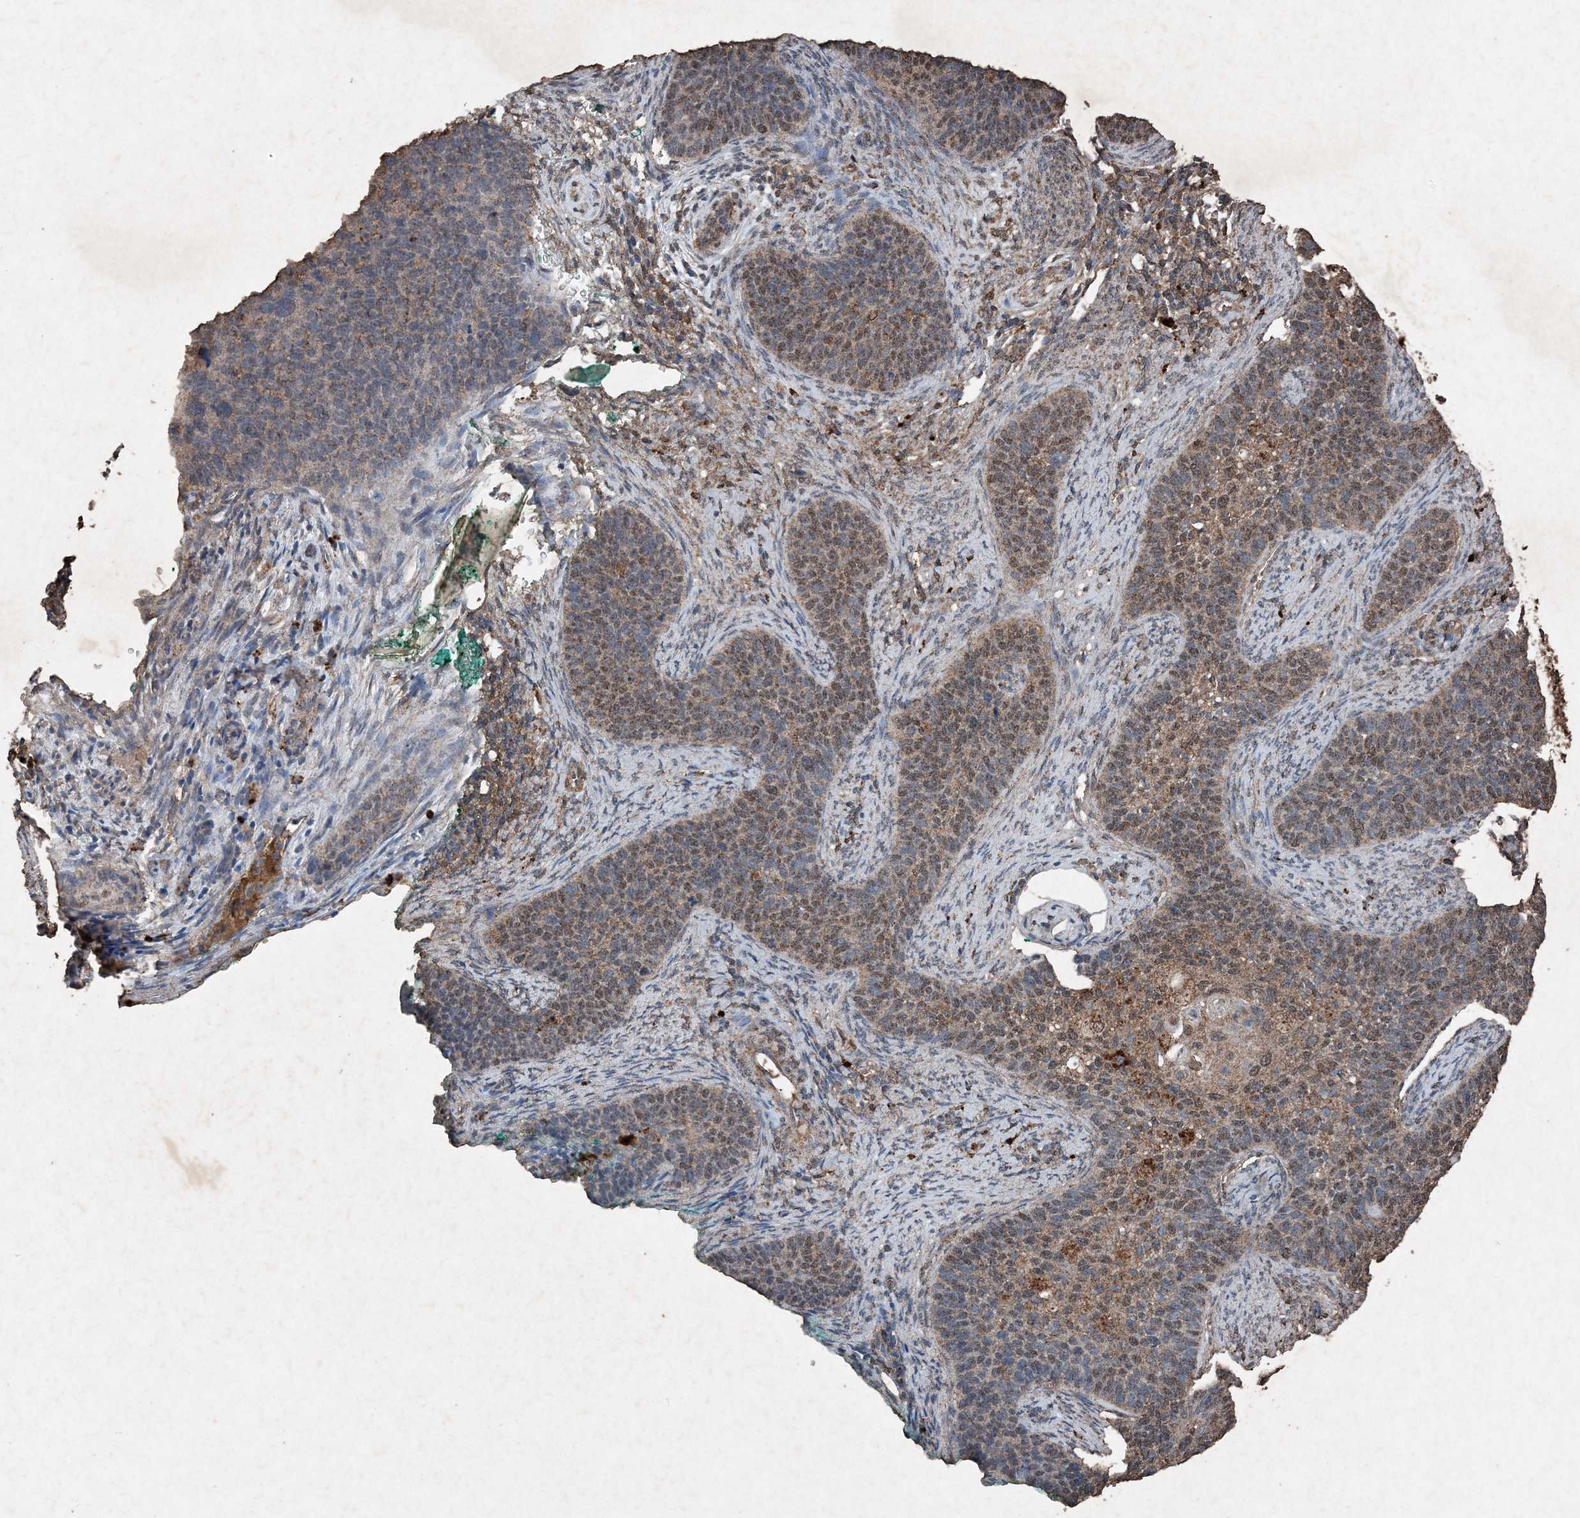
{"staining": {"intensity": "weak", "quantity": "25%-75%", "location": "cytoplasmic/membranous"}, "tissue": "cervical cancer", "cell_type": "Tumor cells", "image_type": "cancer", "snomed": [{"axis": "morphology", "description": "Squamous cell carcinoma, NOS"}, {"axis": "topography", "description": "Cervix"}], "caption": "Immunohistochemistry image of neoplastic tissue: cervical cancer stained using immunohistochemistry (IHC) shows low levels of weak protein expression localized specifically in the cytoplasmic/membranous of tumor cells, appearing as a cytoplasmic/membranous brown color.", "gene": "FCN3", "patient": {"sex": "female", "age": 33}}